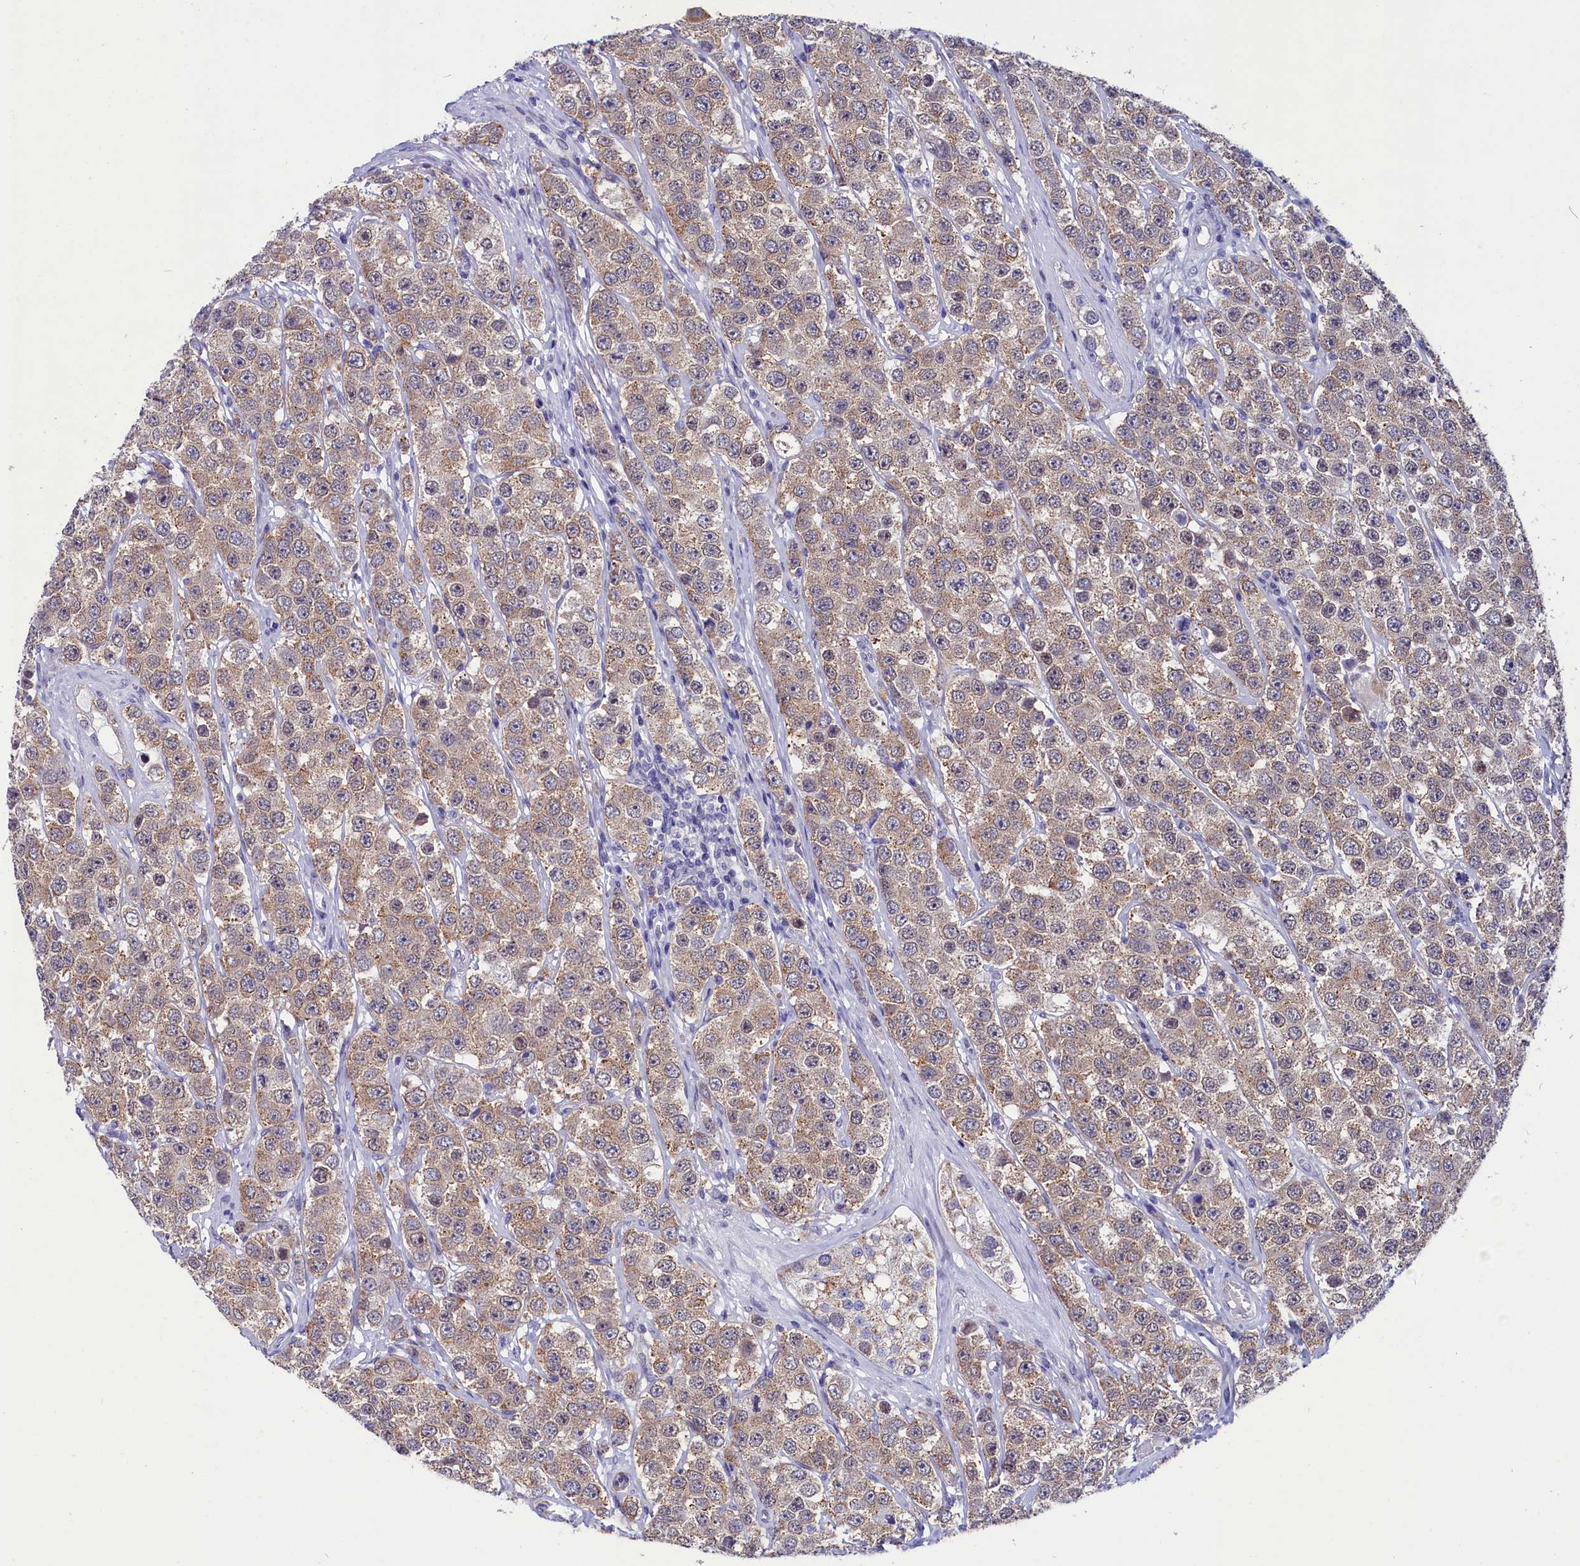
{"staining": {"intensity": "moderate", "quantity": ">75%", "location": "cytoplasmic/membranous"}, "tissue": "testis cancer", "cell_type": "Tumor cells", "image_type": "cancer", "snomed": [{"axis": "morphology", "description": "Seminoma, NOS"}, {"axis": "topography", "description": "Testis"}], "caption": "An image of seminoma (testis) stained for a protein shows moderate cytoplasmic/membranous brown staining in tumor cells.", "gene": "SCD5", "patient": {"sex": "male", "age": 28}}